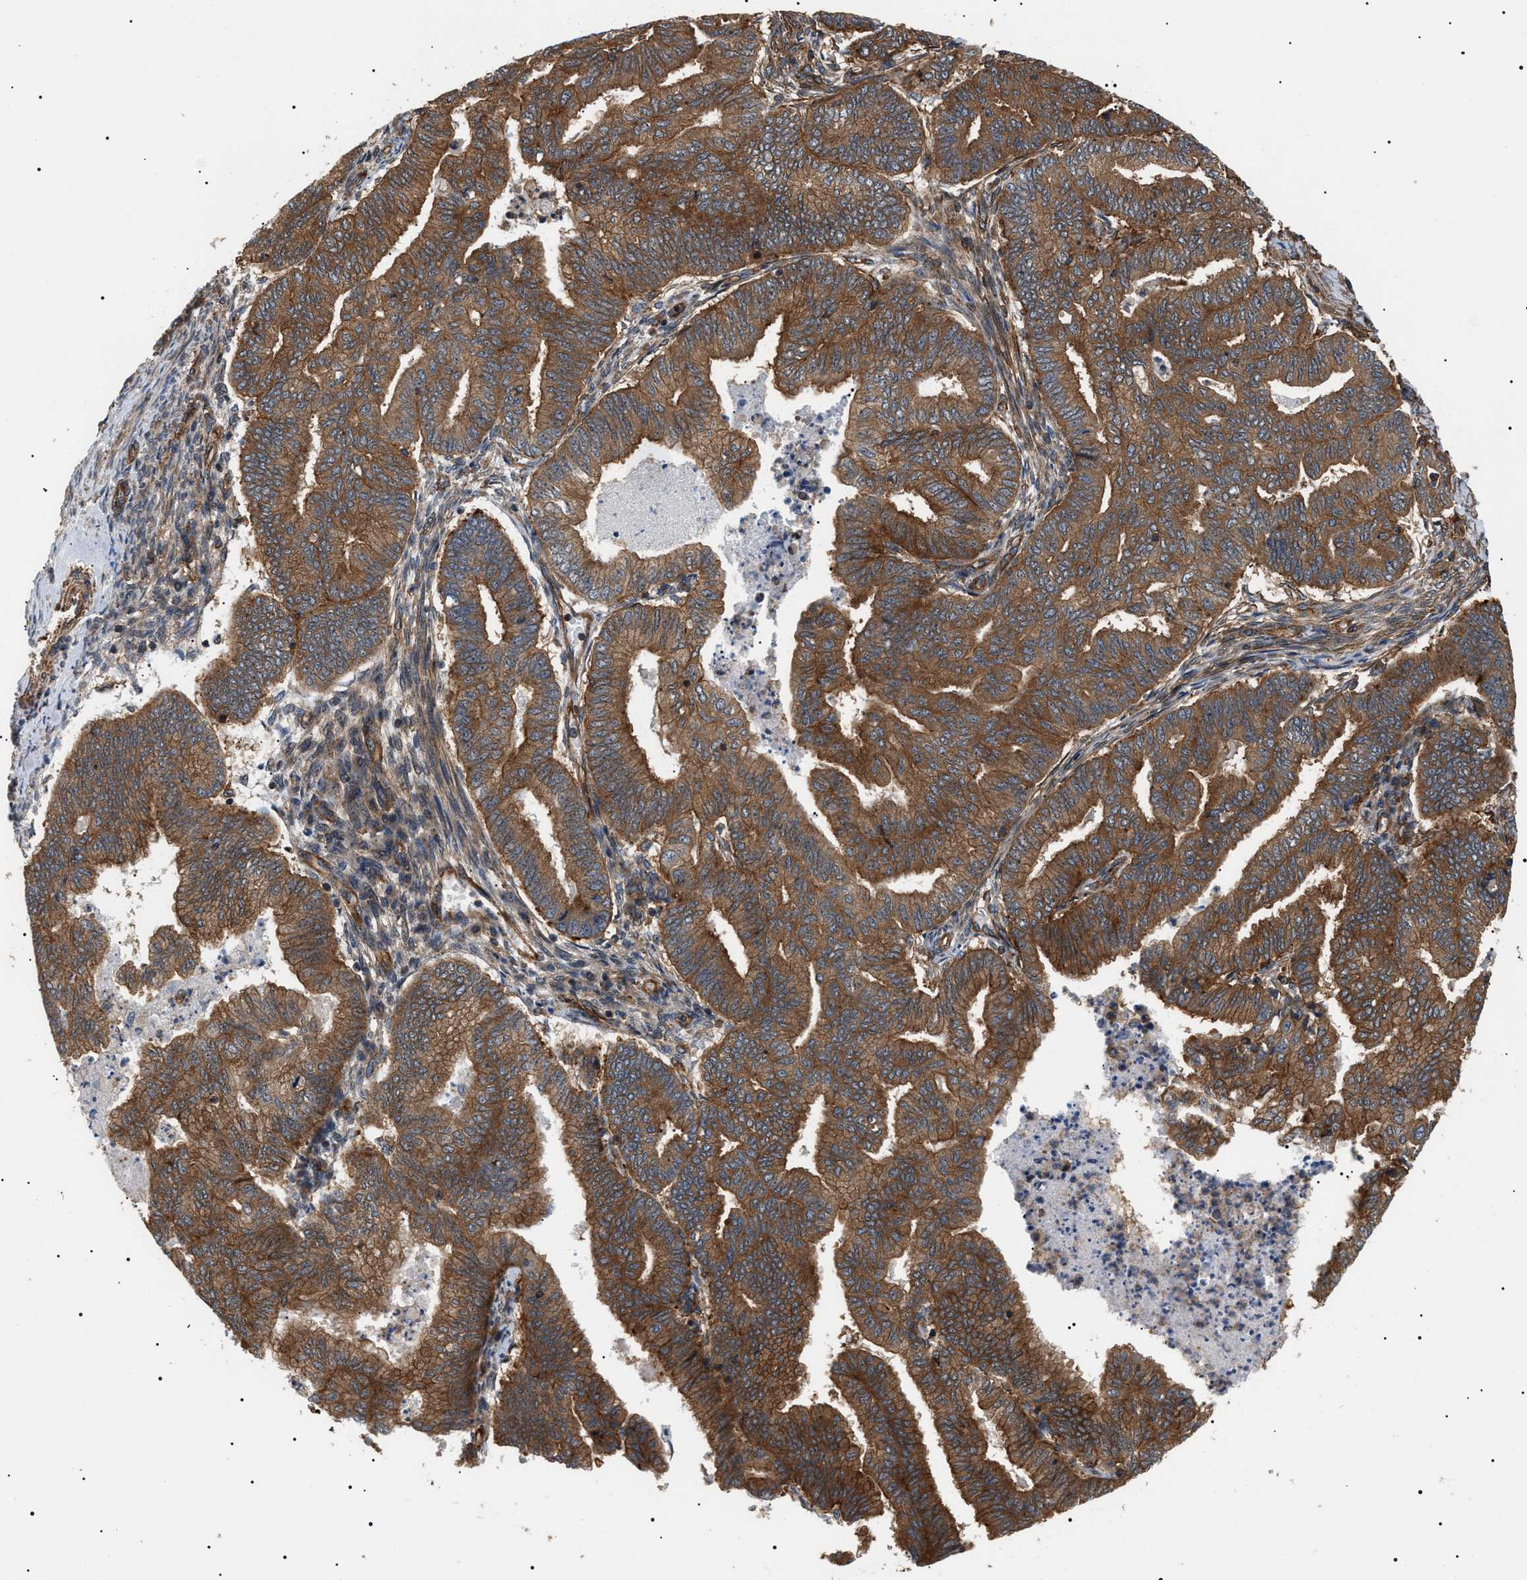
{"staining": {"intensity": "strong", "quantity": ">75%", "location": "cytoplasmic/membranous"}, "tissue": "endometrial cancer", "cell_type": "Tumor cells", "image_type": "cancer", "snomed": [{"axis": "morphology", "description": "Polyp, NOS"}, {"axis": "morphology", "description": "Adenocarcinoma, NOS"}, {"axis": "morphology", "description": "Adenoma, NOS"}, {"axis": "topography", "description": "Endometrium"}], "caption": "The histopathology image displays staining of adenoma (endometrial), revealing strong cytoplasmic/membranous protein positivity (brown color) within tumor cells. (DAB (3,3'-diaminobenzidine) IHC with brightfield microscopy, high magnification).", "gene": "SH3GLB2", "patient": {"sex": "female", "age": 79}}